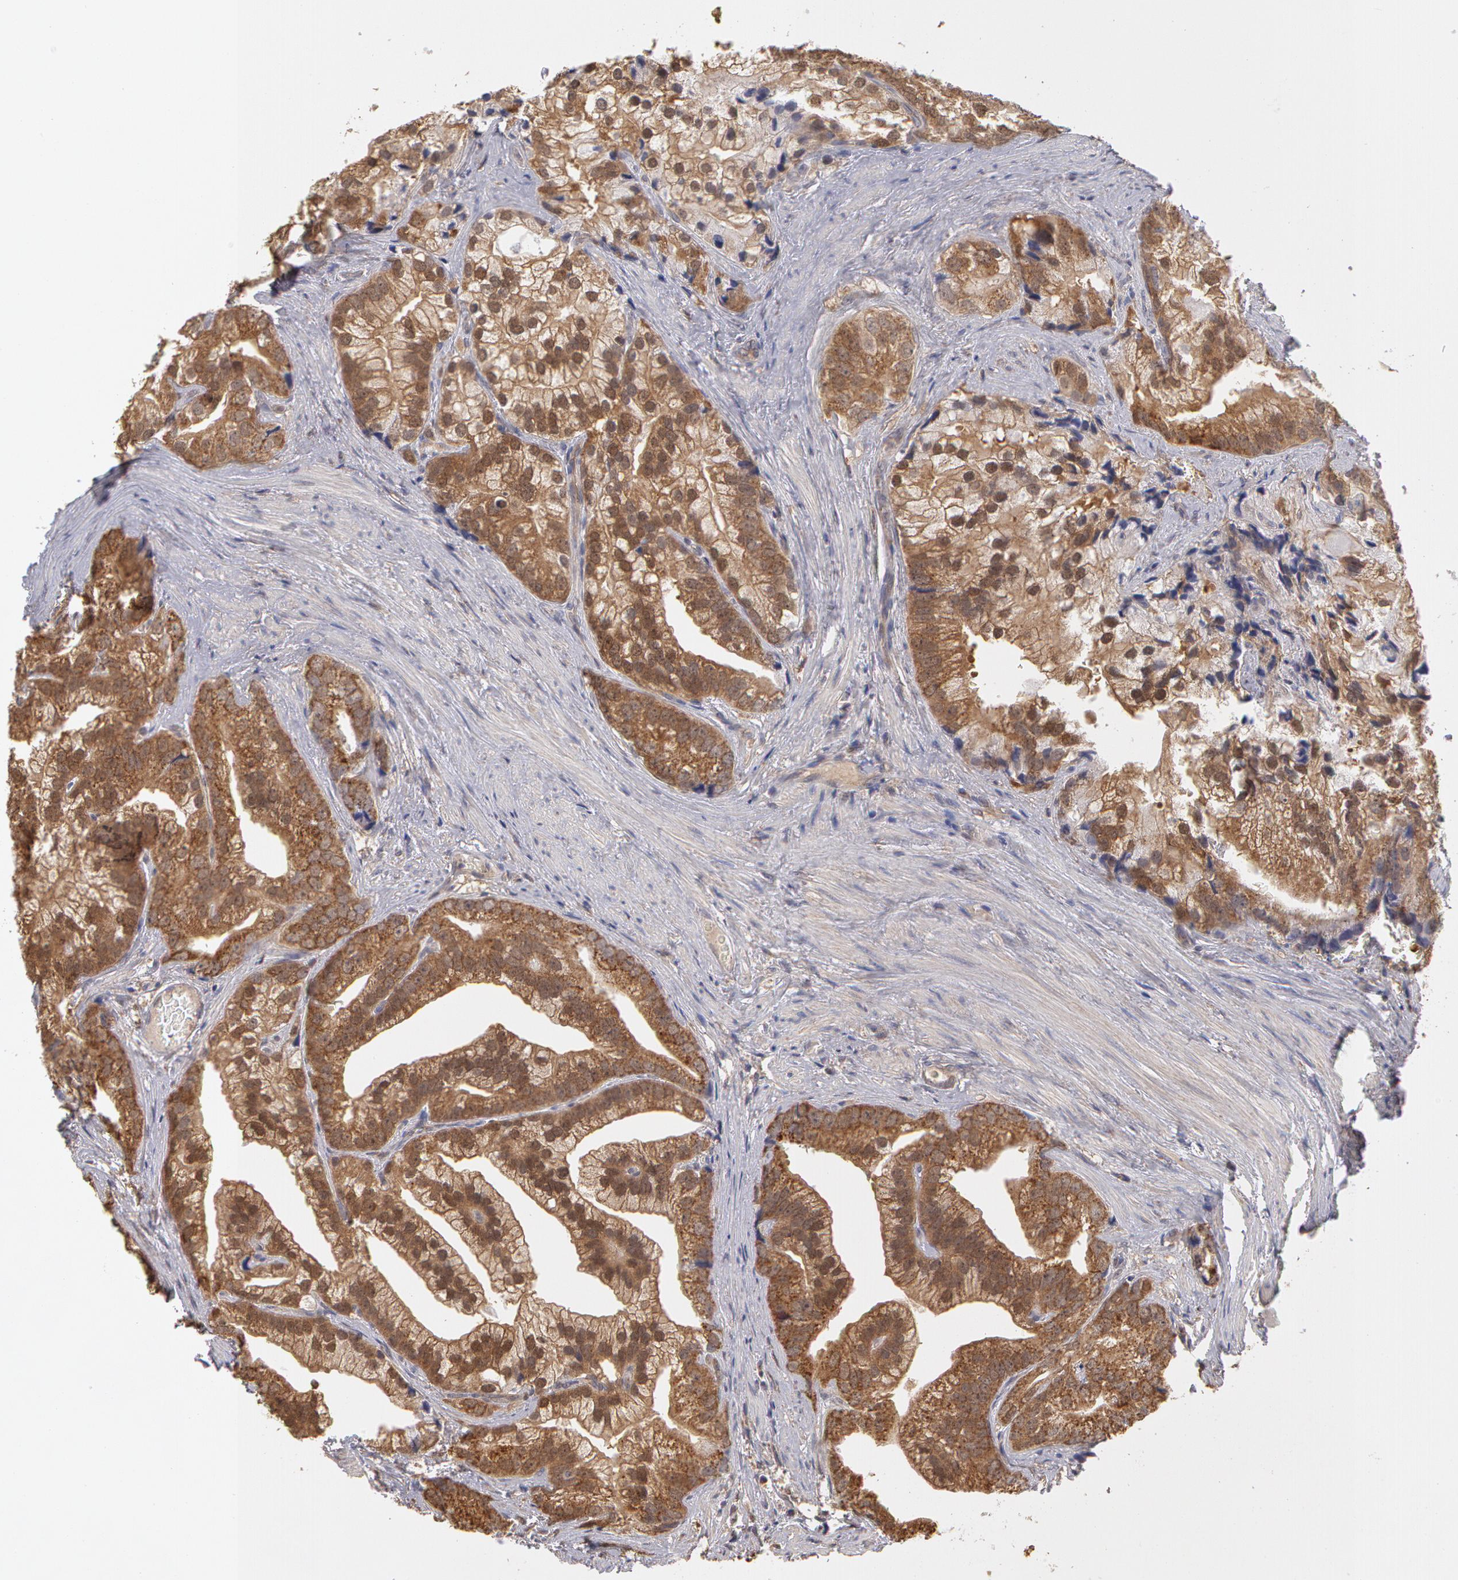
{"staining": {"intensity": "moderate", "quantity": ">75%", "location": "cytoplasmic/membranous"}, "tissue": "prostate cancer", "cell_type": "Tumor cells", "image_type": "cancer", "snomed": [{"axis": "morphology", "description": "Adenocarcinoma, Low grade"}, {"axis": "topography", "description": "Prostate"}], "caption": "IHC of human prostate cancer (adenocarcinoma (low-grade)) demonstrates medium levels of moderate cytoplasmic/membranous positivity in about >75% of tumor cells. Nuclei are stained in blue.", "gene": "MPST", "patient": {"sex": "male", "age": 71}}